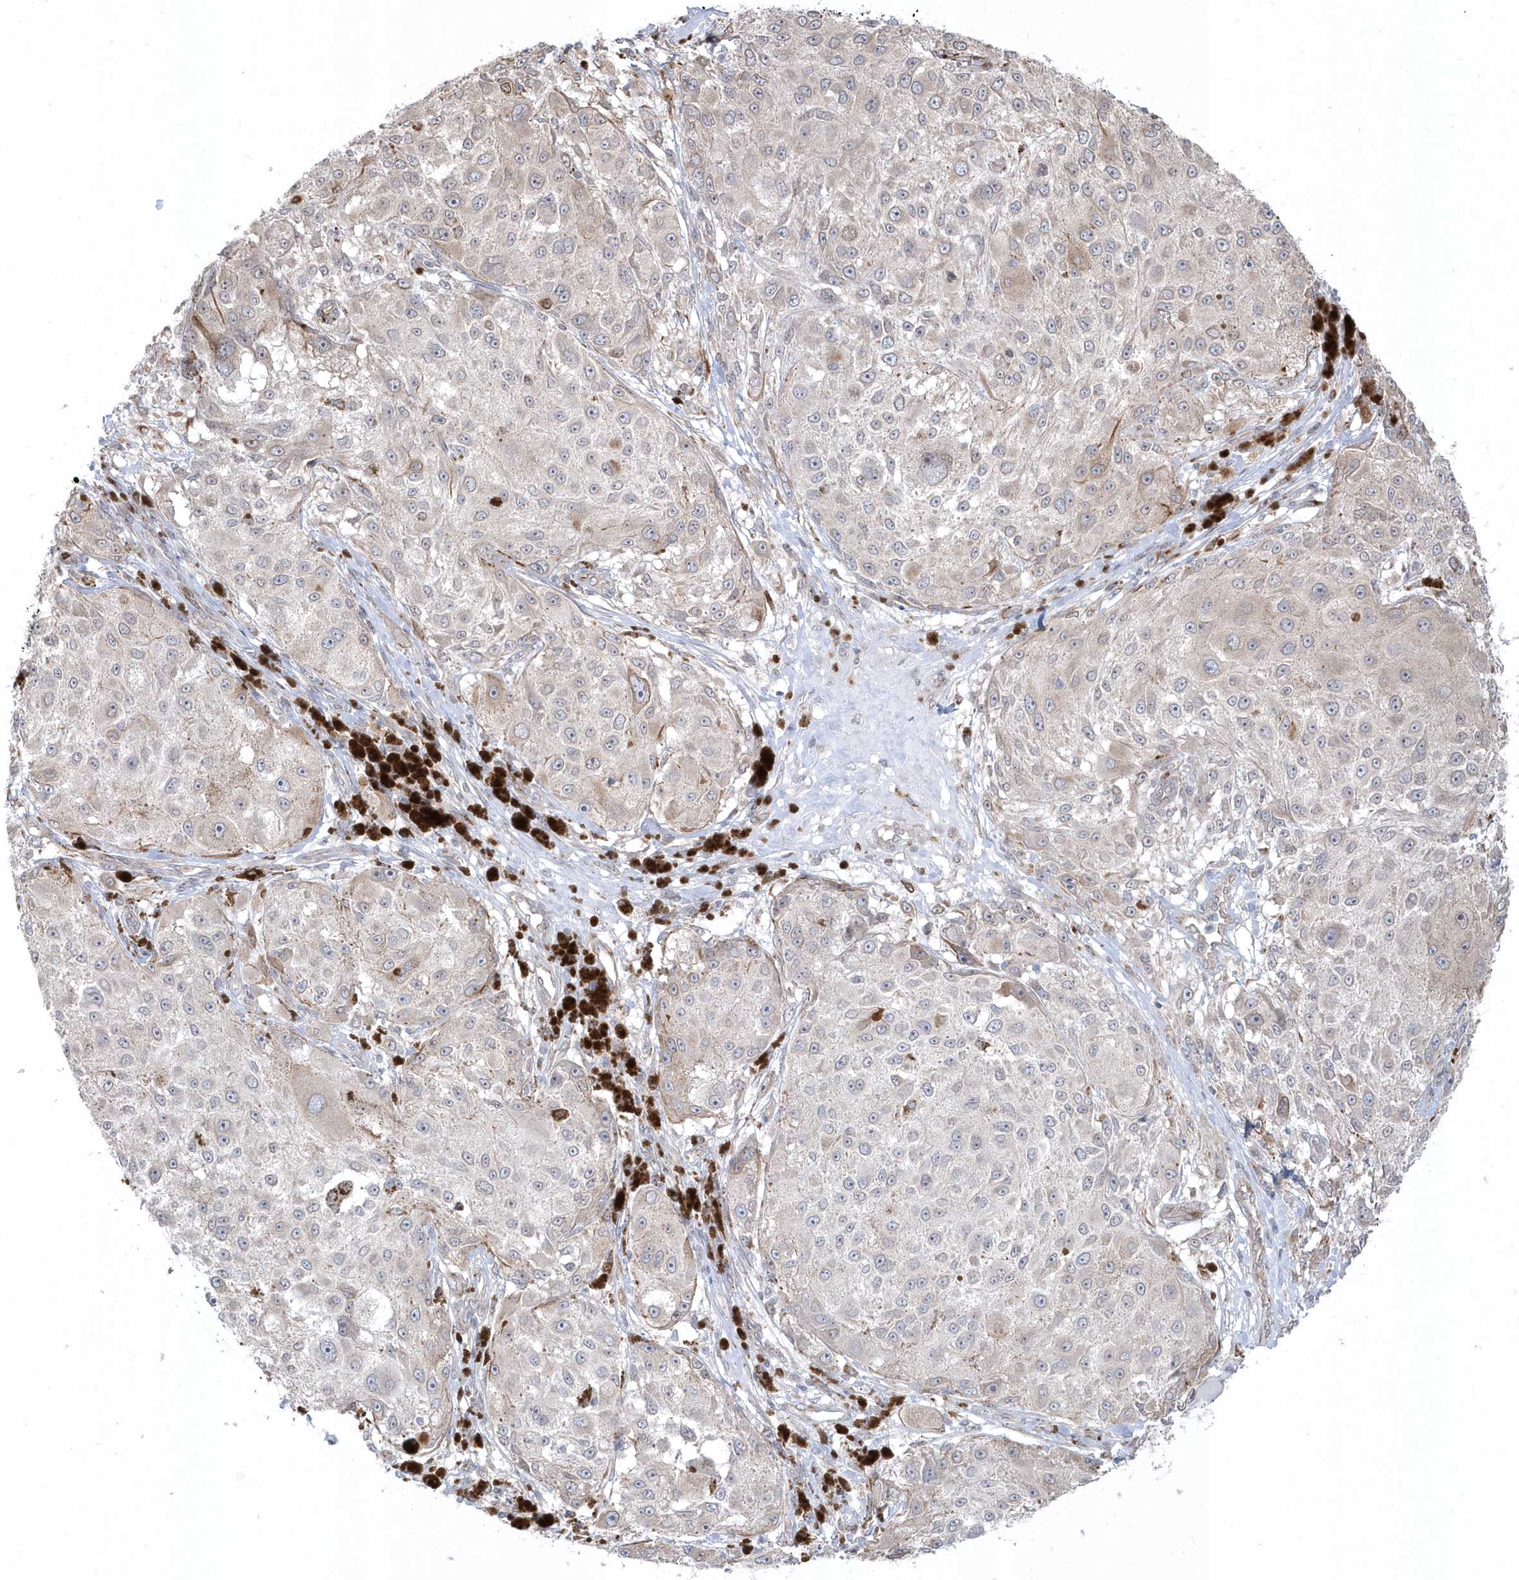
{"staining": {"intensity": "negative", "quantity": "none", "location": "none"}, "tissue": "melanoma", "cell_type": "Tumor cells", "image_type": "cancer", "snomed": [{"axis": "morphology", "description": "Necrosis, NOS"}, {"axis": "morphology", "description": "Malignant melanoma, NOS"}, {"axis": "topography", "description": "Skin"}], "caption": "Photomicrograph shows no significant protein staining in tumor cells of malignant melanoma. (DAB immunohistochemistry (IHC) with hematoxylin counter stain).", "gene": "DHX57", "patient": {"sex": "female", "age": 87}}